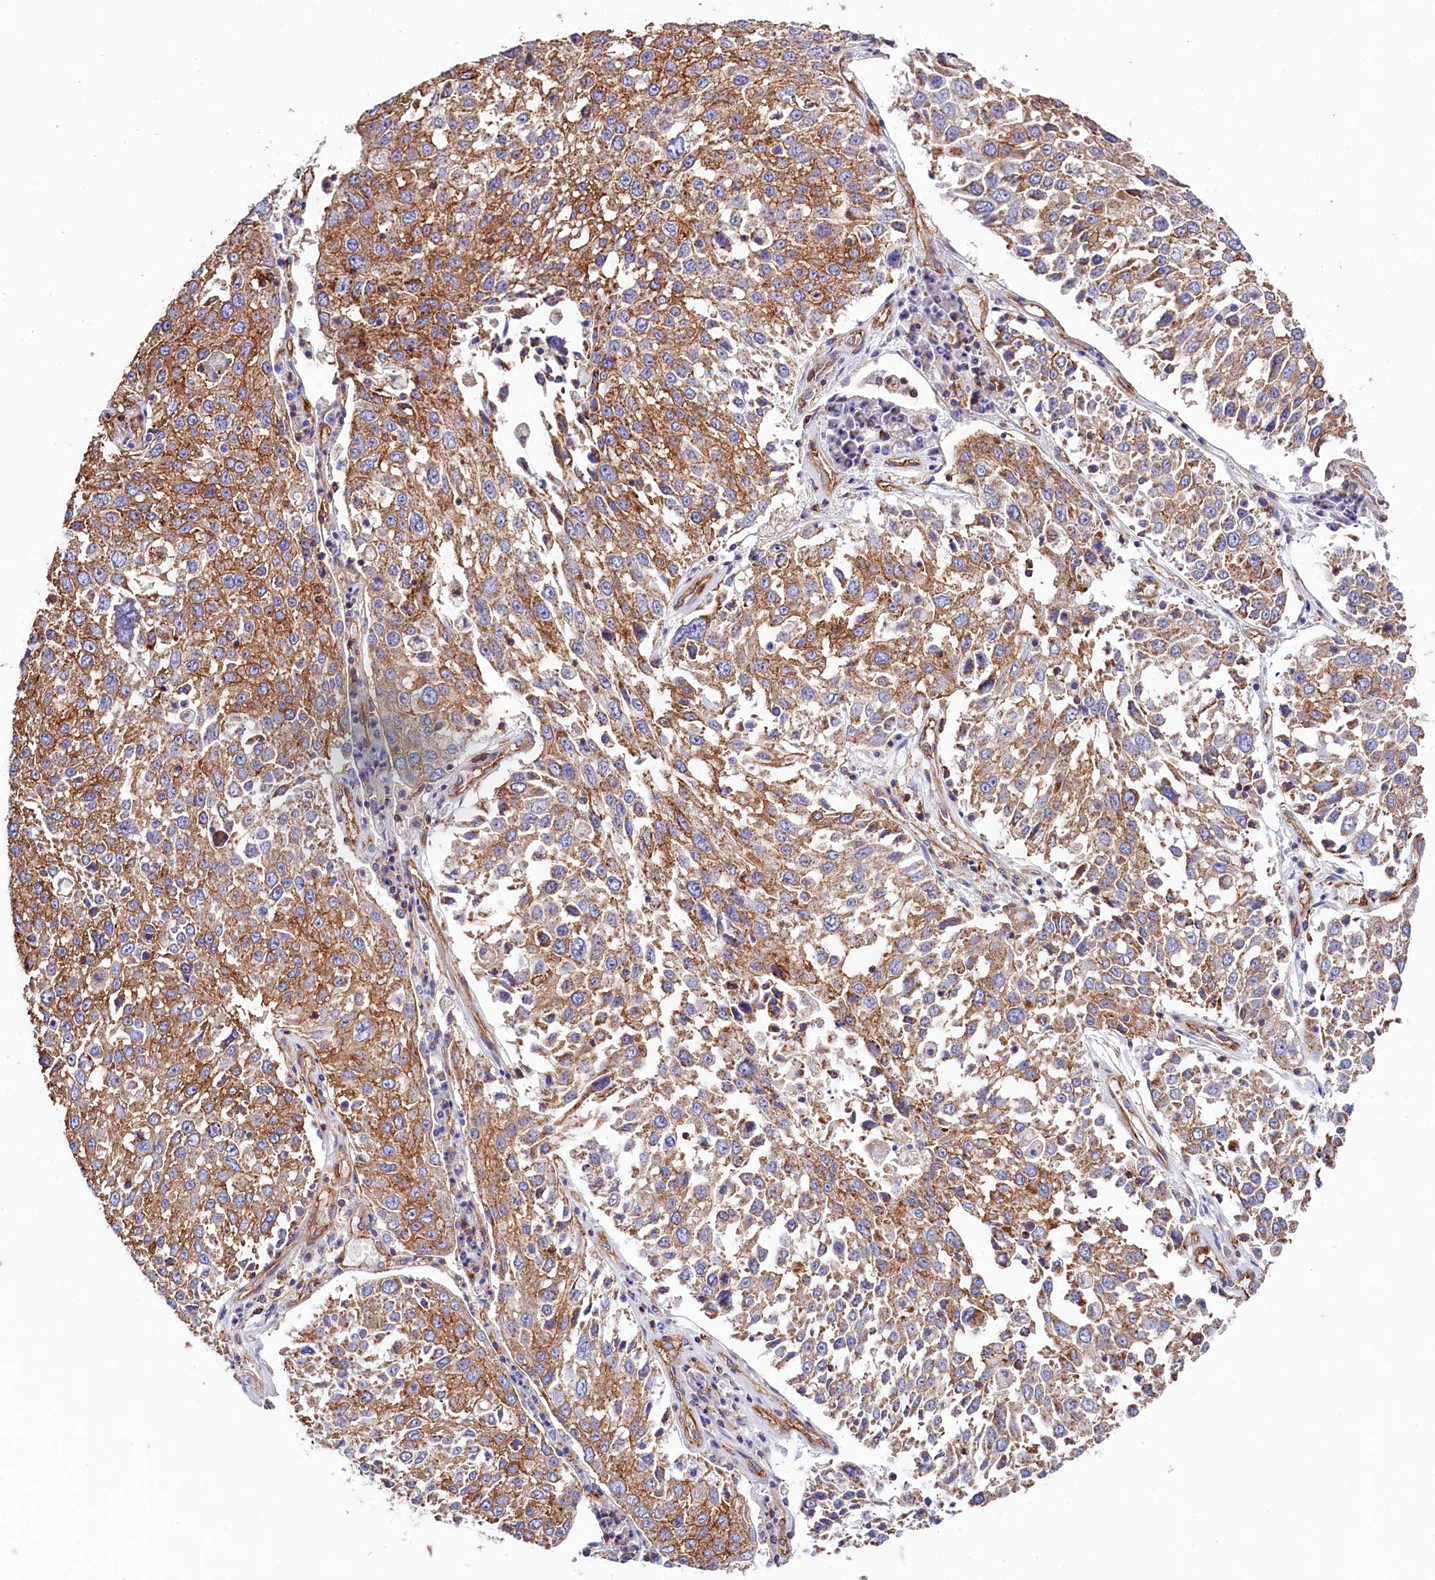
{"staining": {"intensity": "moderate", "quantity": ">75%", "location": "cytoplasmic/membranous"}, "tissue": "lung cancer", "cell_type": "Tumor cells", "image_type": "cancer", "snomed": [{"axis": "morphology", "description": "Squamous cell carcinoma, NOS"}, {"axis": "topography", "description": "Lung"}], "caption": "IHC micrograph of human squamous cell carcinoma (lung) stained for a protein (brown), which reveals medium levels of moderate cytoplasmic/membranous staining in approximately >75% of tumor cells.", "gene": "ATP2B4", "patient": {"sex": "male", "age": 65}}